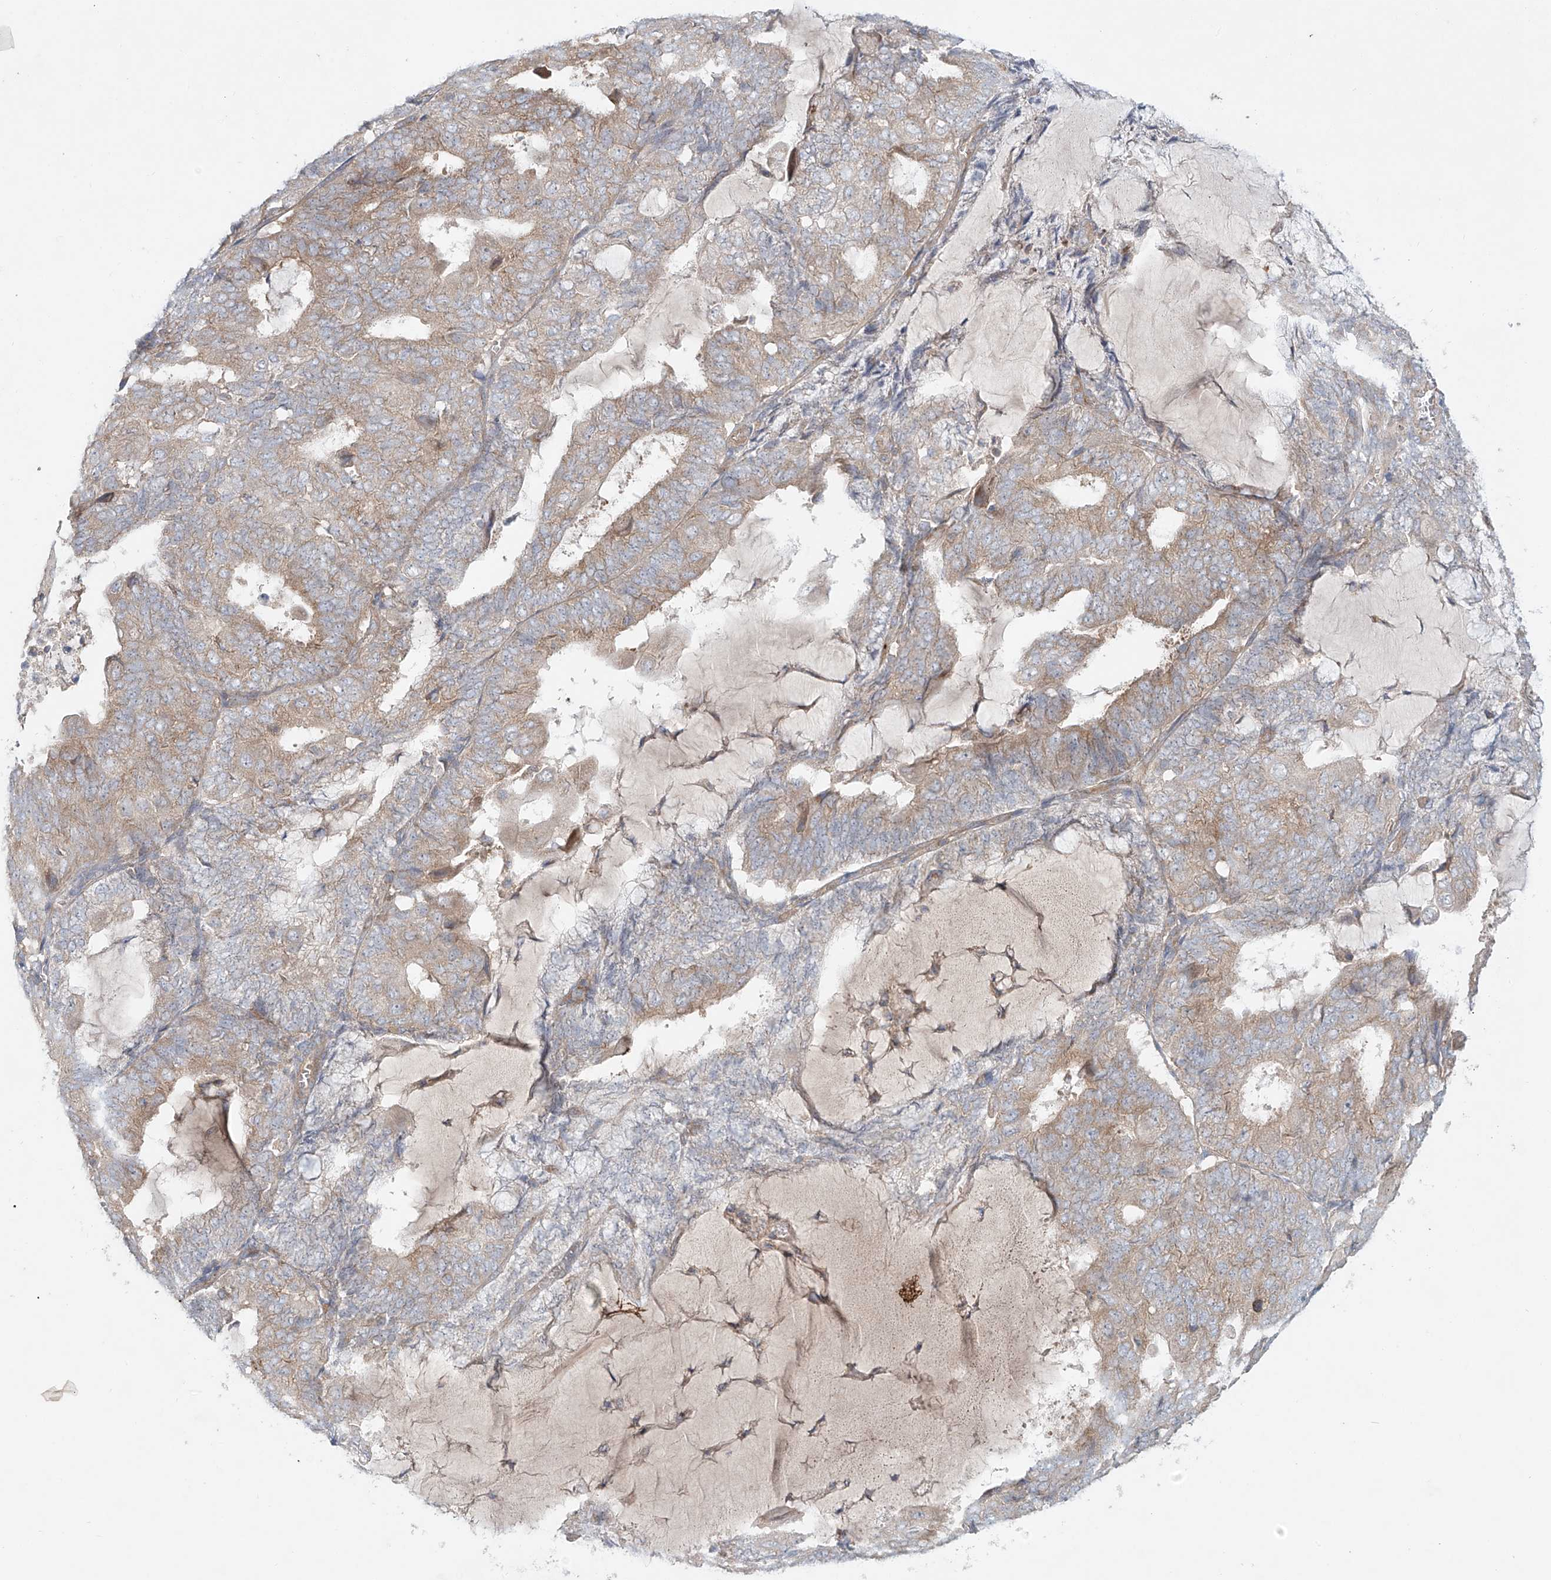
{"staining": {"intensity": "moderate", "quantity": "25%-75%", "location": "cytoplasmic/membranous"}, "tissue": "endometrial cancer", "cell_type": "Tumor cells", "image_type": "cancer", "snomed": [{"axis": "morphology", "description": "Adenocarcinoma, NOS"}, {"axis": "topography", "description": "Endometrium"}], "caption": "The histopathology image reveals immunohistochemical staining of endometrial cancer (adenocarcinoma). There is moderate cytoplasmic/membranous positivity is appreciated in approximately 25%-75% of tumor cells.", "gene": "TJAP1", "patient": {"sex": "female", "age": 81}}